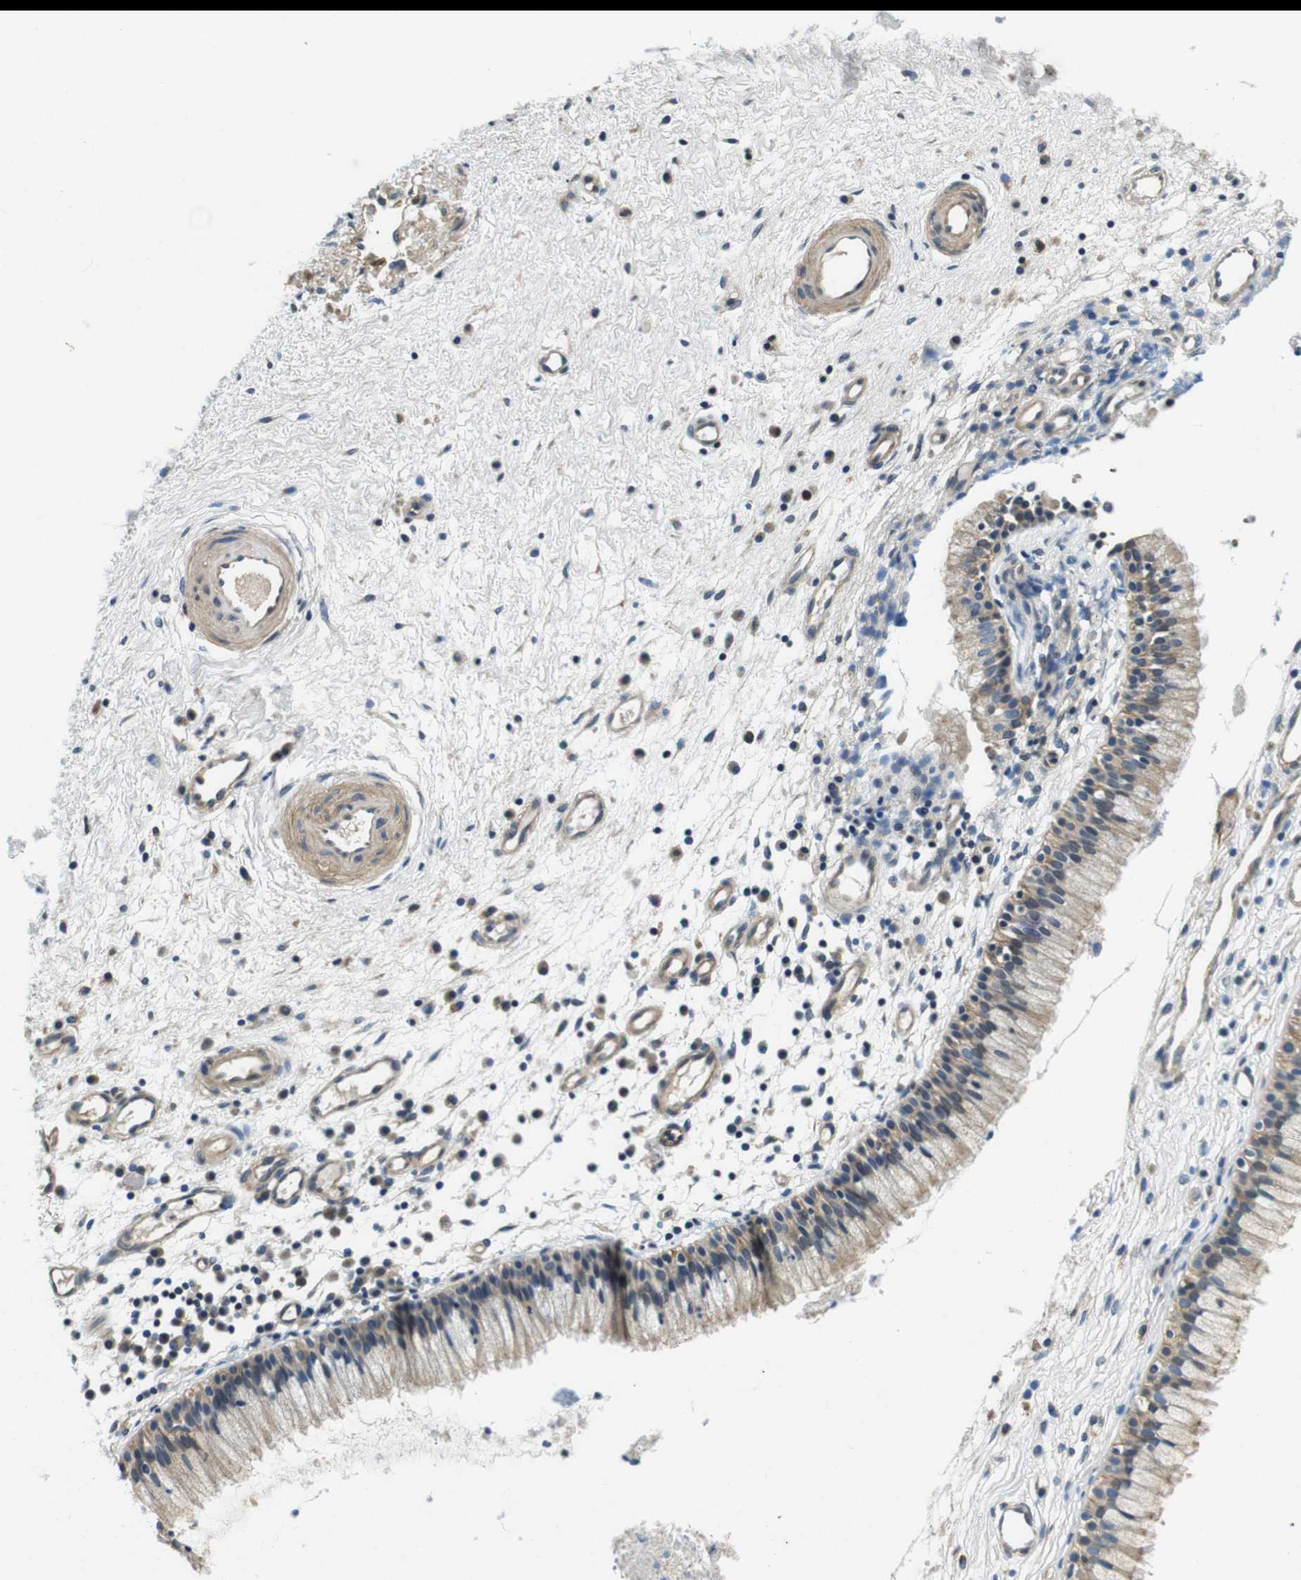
{"staining": {"intensity": "weak", "quantity": "25%-75%", "location": "cytoplasmic/membranous"}, "tissue": "nasopharynx", "cell_type": "Respiratory epithelial cells", "image_type": "normal", "snomed": [{"axis": "morphology", "description": "Normal tissue, NOS"}, {"axis": "topography", "description": "Nasopharynx"}], "caption": "The micrograph displays immunohistochemical staining of normal nasopharynx. There is weak cytoplasmic/membranous expression is identified in about 25%-75% of respiratory epithelial cells.", "gene": "DTNA", "patient": {"sex": "male", "age": 21}}